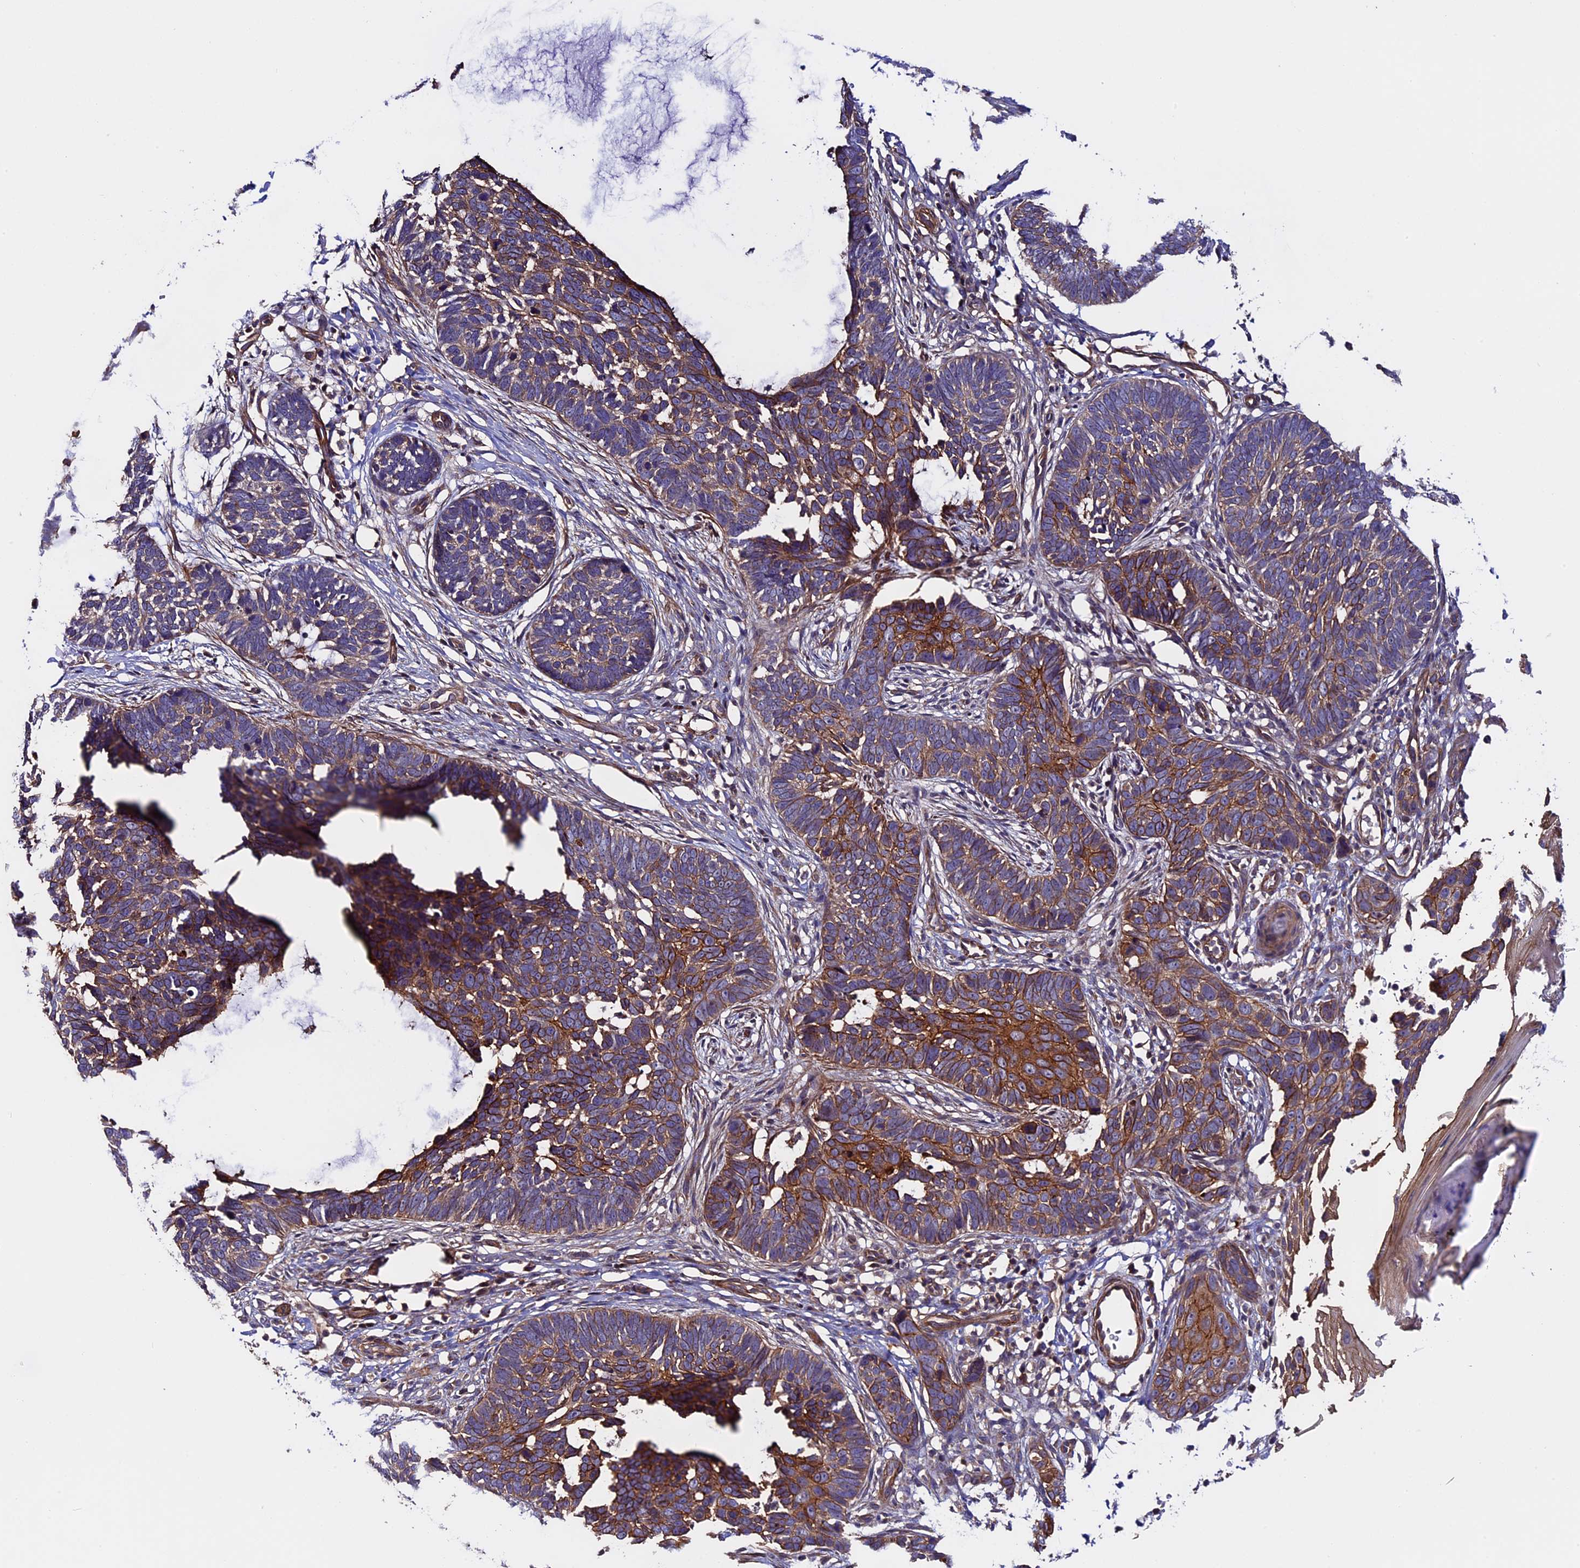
{"staining": {"intensity": "moderate", "quantity": "25%-75%", "location": "cytoplasmic/membranous"}, "tissue": "skin cancer", "cell_type": "Tumor cells", "image_type": "cancer", "snomed": [{"axis": "morphology", "description": "Normal tissue, NOS"}, {"axis": "morphology", "description": "Basal cell carcinoma"}, {"axis": "topography", "description": "Skin"}], "caption": "An IHC histopathology image of neoplastic tissue is shown. Protein staining in brown shows moderate cytoplasmic/membranous positivity in skin basal cell carcinoma within tumor cells.", "gene": "SLC9A5", "patient": {"sex": "male", "age": 77}}